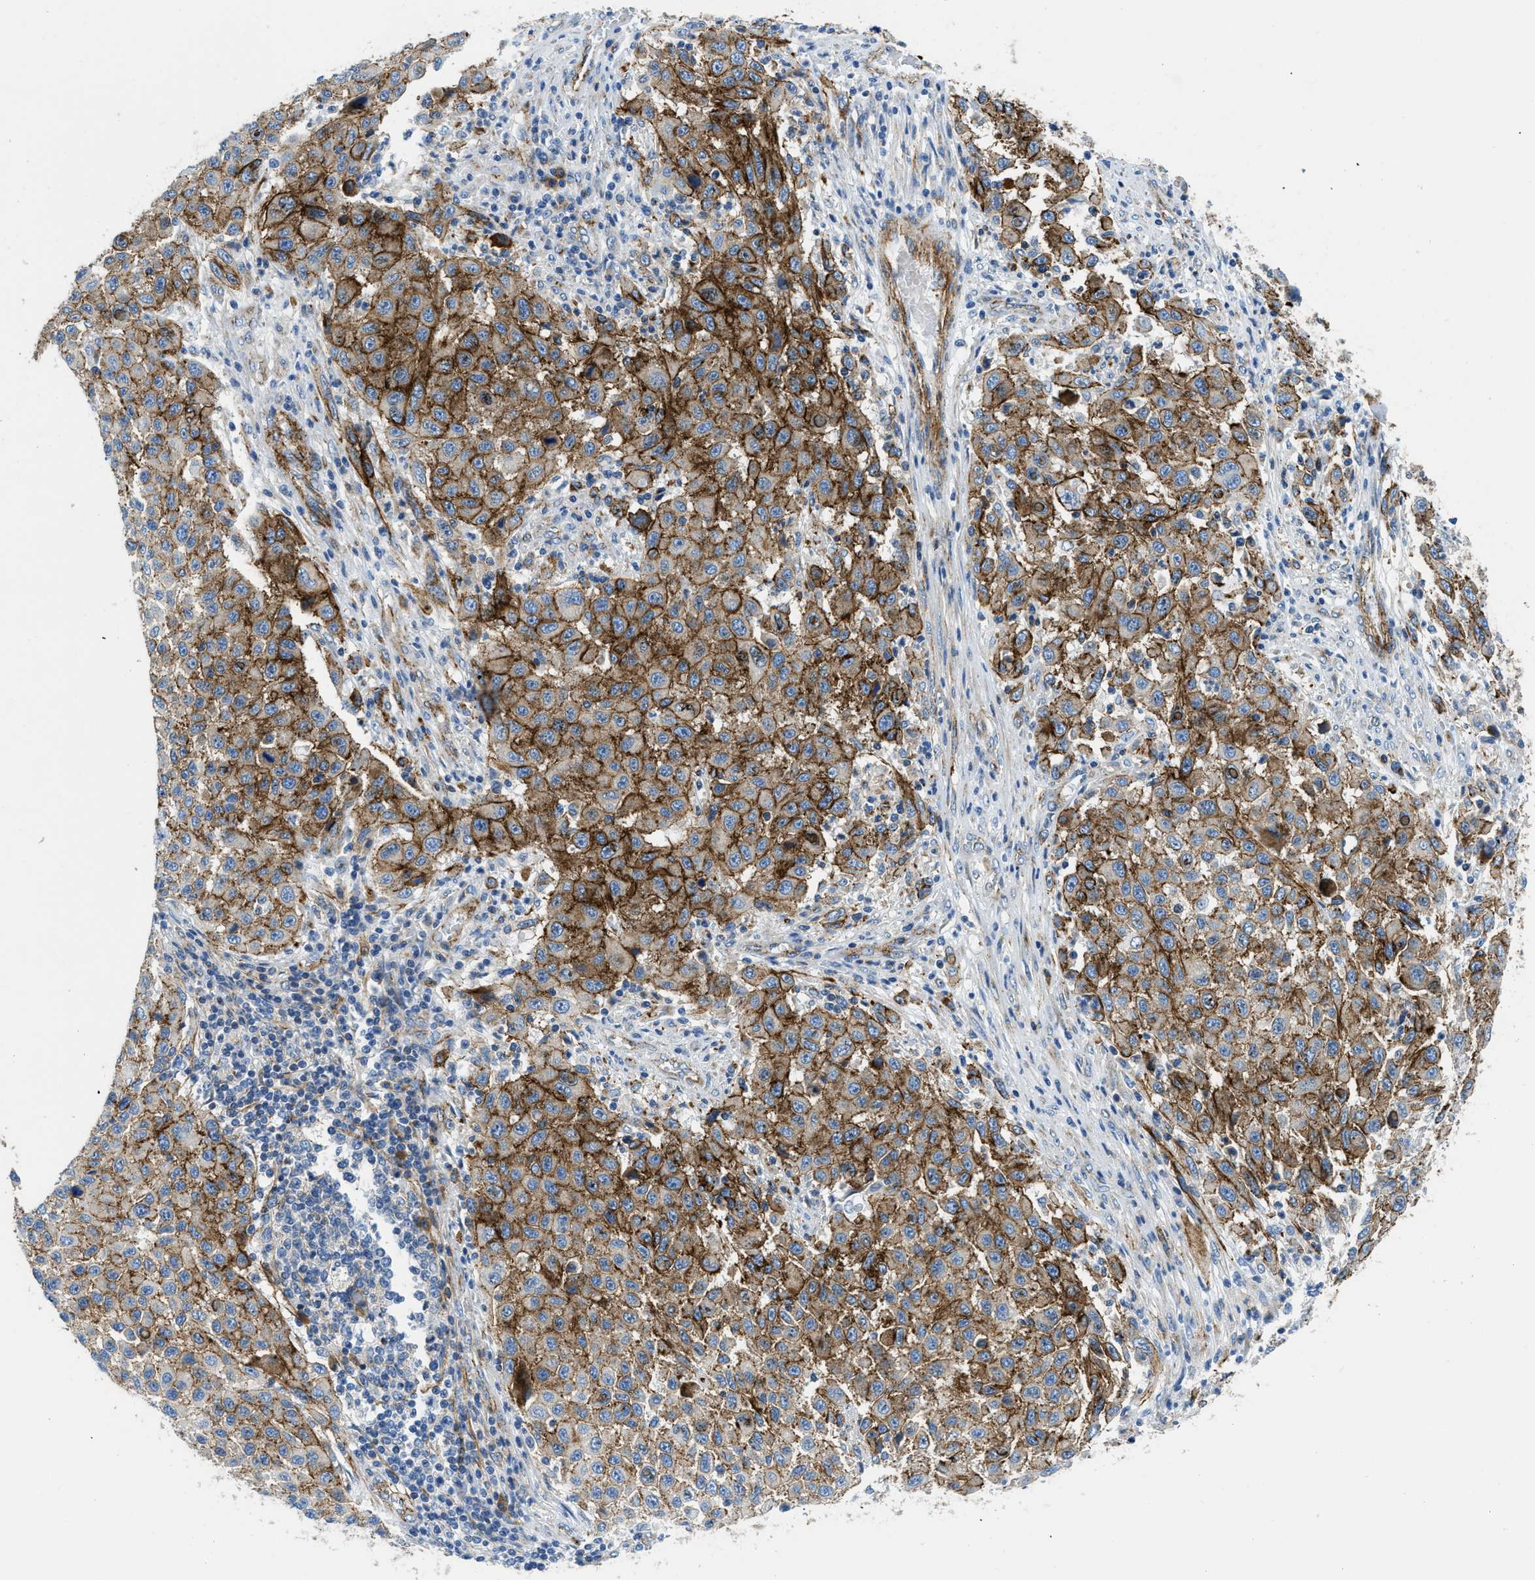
{"staining": {"intensity": "moderate", "quantity": ">75%", "location": "cytoplasmic/membranous"}, "tissue": "melanoma", "cell_type": "Tumor cells", "image_type": "cancer", "snomed": [{"axis": "morphology", "description": "Malignant melanoma, Metastatic site"}, {"axis": "topography", "description": "Lymph node"}], "caption": "Moderate cytoplasmic/membranous positivity is identified in approximately >75% of tumor cells in melanoma.", "gene": "CUTA", "patient": {"sex": "male", "age": 61}}